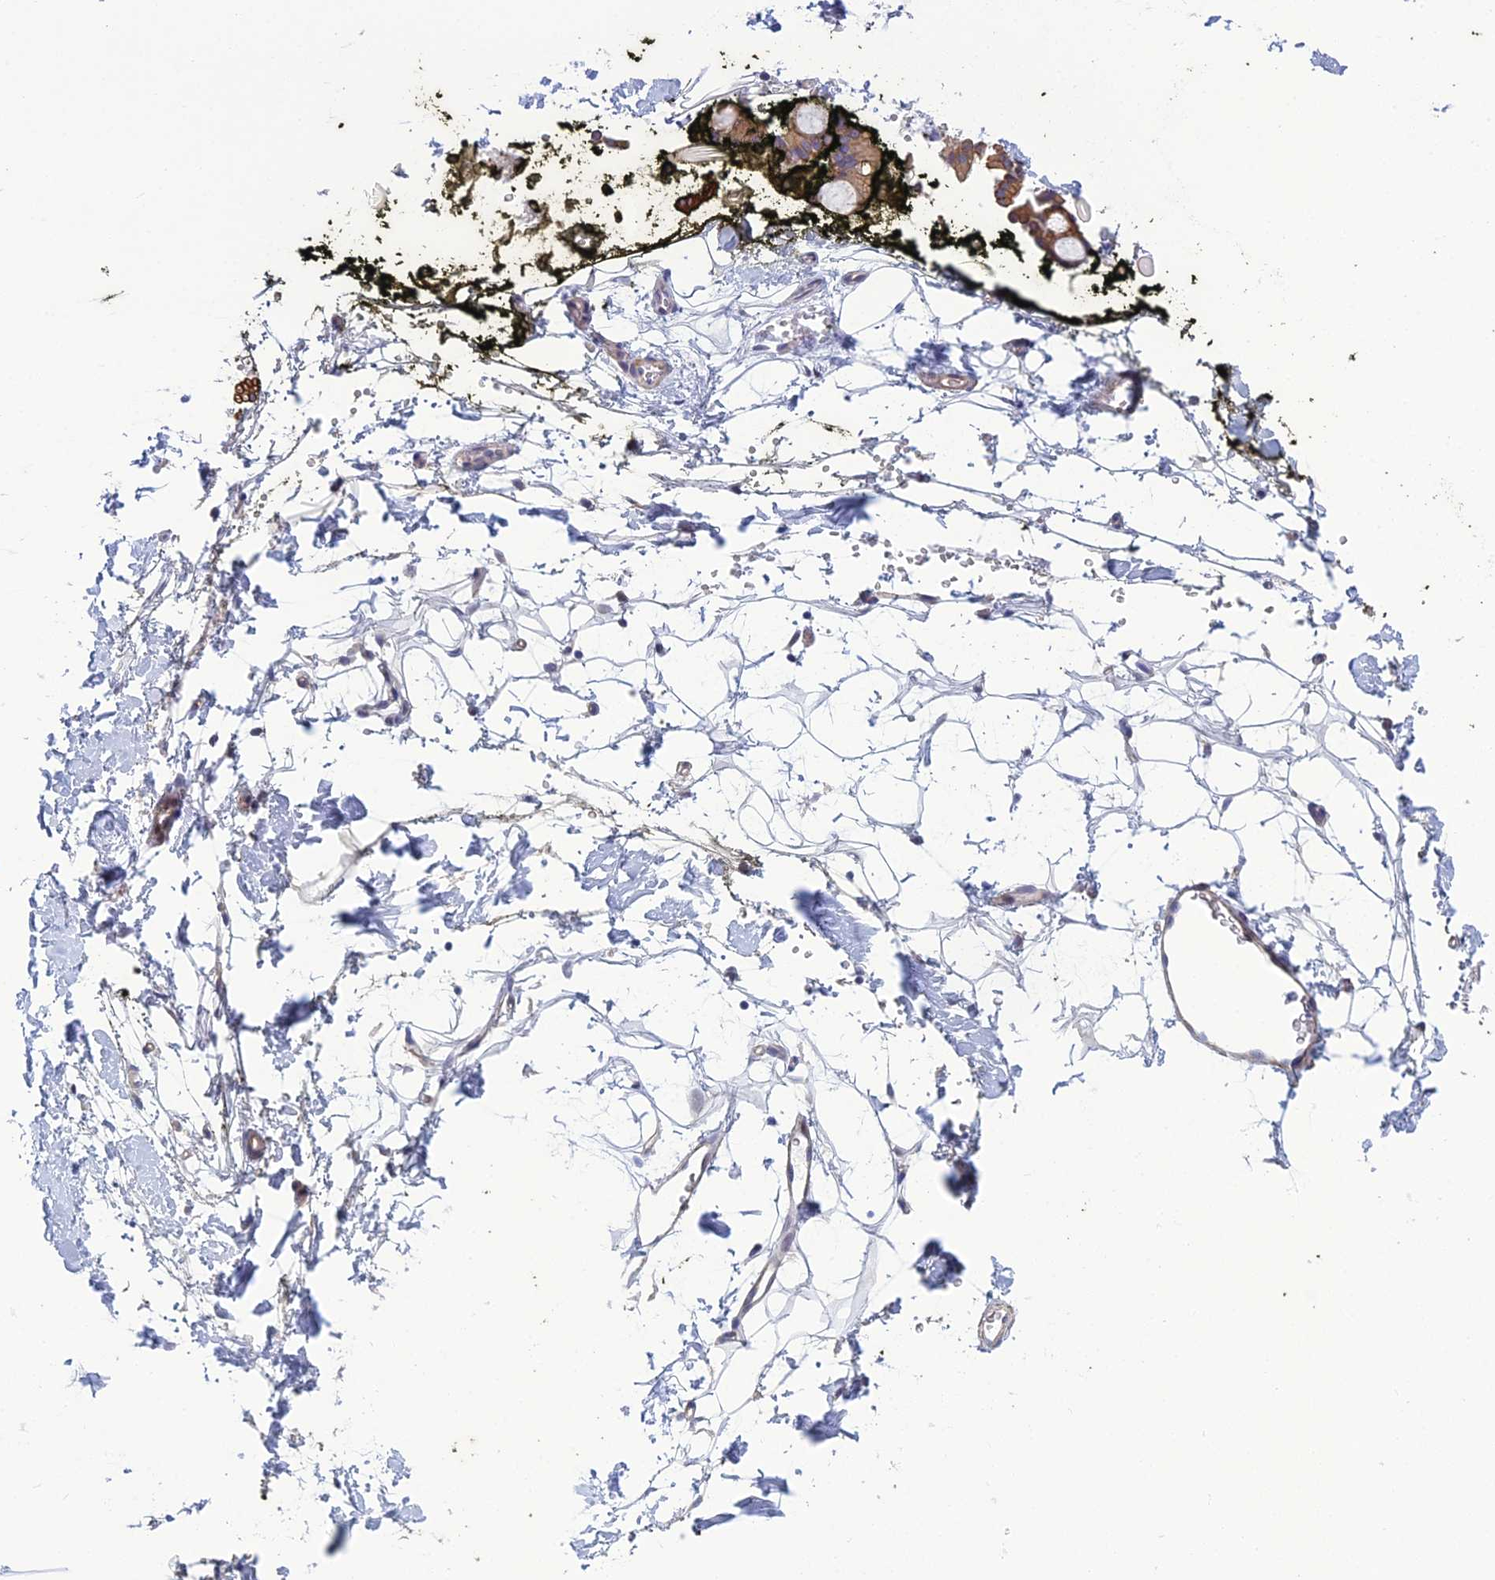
{"staining": {"intensity": "negative", "quantity": "none", "location": "none"}, "tissue": "adipose tissue", "cell_type": "Adipocytes", "image_type": "normal", "snomed": [{"axis": "morphology", "description": "Normal tissue, NOS"}, {"axis": "morphology", "description": "Adenocarcinoma, NOS"}, {"axis": "topography", "description": "Pancreas"}, {"axis": "topography", "description": "Peripheral nerve tissue"}], "caption": "A micrograph of human adipose tissue is negative for staining in adipocytes. (Brightfield microscopy of DAB immunohistochemistry at high magnification).", "gene": "LZTS2", "patient": {"sex": "male", "age": 59}}